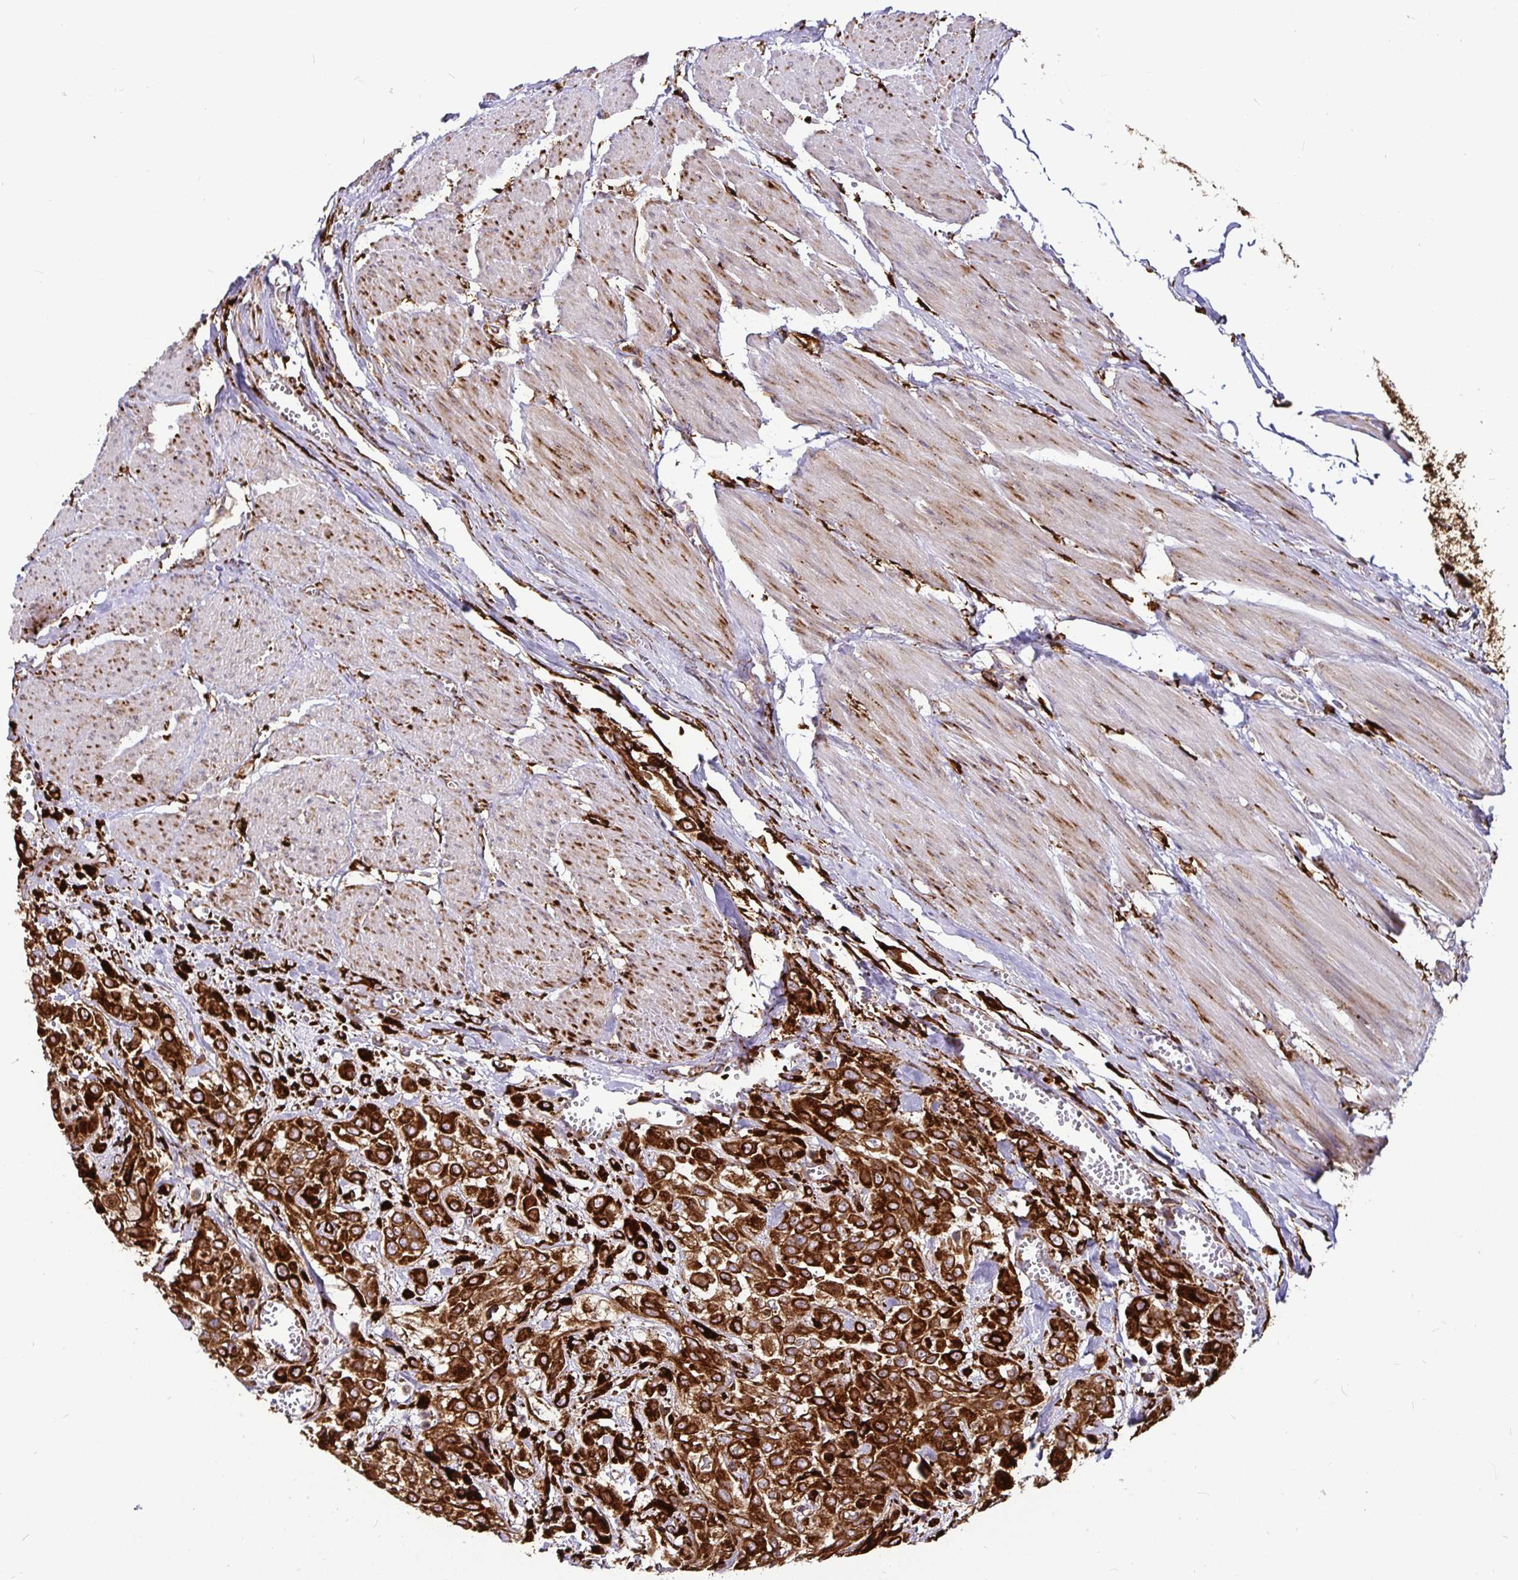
{"staining": {"intensity": "strong", "quantity": ">75%", "location": "cytoplasmic/membranous"}, "tissue": "urothelial cancer", "cell_type": "Tumor cells", "image_type": "cancer", "snomed": [{"axis": "morphology", "description": "Urothelial carcinoma, High grade"}, {"axis": "topography", "description": "Urinary bladder"}], "caption": "This is a photomicrograph of immunohistochemistry staining of urothelial cancer, which shows strong expression in the cytoplasmic/membranous of tumor cells.", "gene": "P4HA2", "patient": {"sex": "male", "age": 57}}